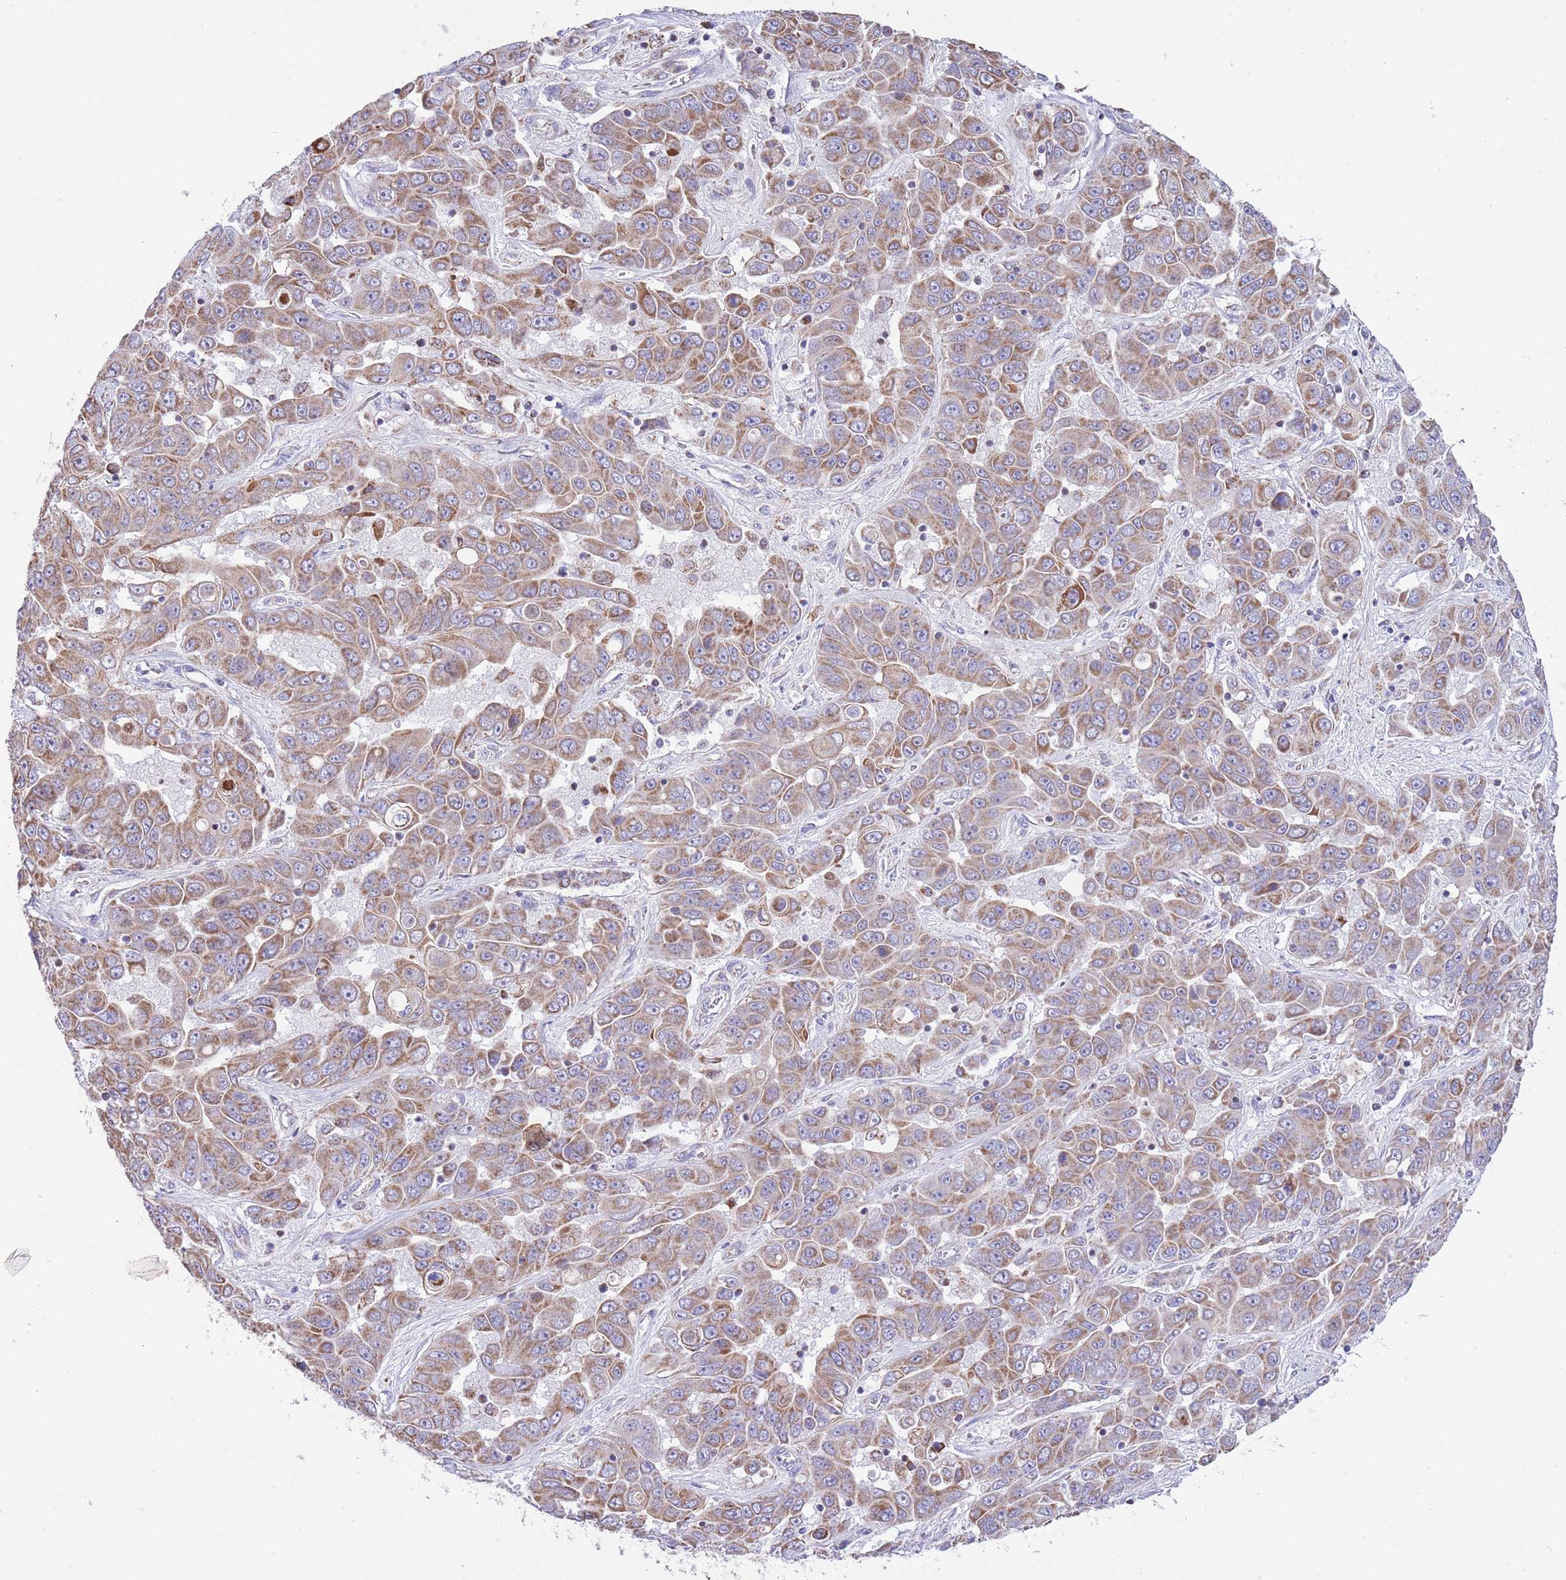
{"staining": {"intensity": "moderate", "quantity": ">75%", "location": "cytoplasmic/membranous"}, "tissue": "liver cancer", "cell_type": "Tumor cells", "image_type": "cancer", "snomed": [{"axis": "morphology", "description": "Cholangiocarcinoma"}, {"axis": "topography", "description": "Liver"}], "caption": "Liver cancer stained with DAB (3,3'-diaminobenzidine) immunohistochemistry shows medium levels of moderate cytoplasmic/membranous expression in about >75% of tumor cells. The protein of interest is shown in brown color, while the nuclei are stained blue.", "gene": "TEKTIP1", "patient": {"sex": "female", "age": 52}}